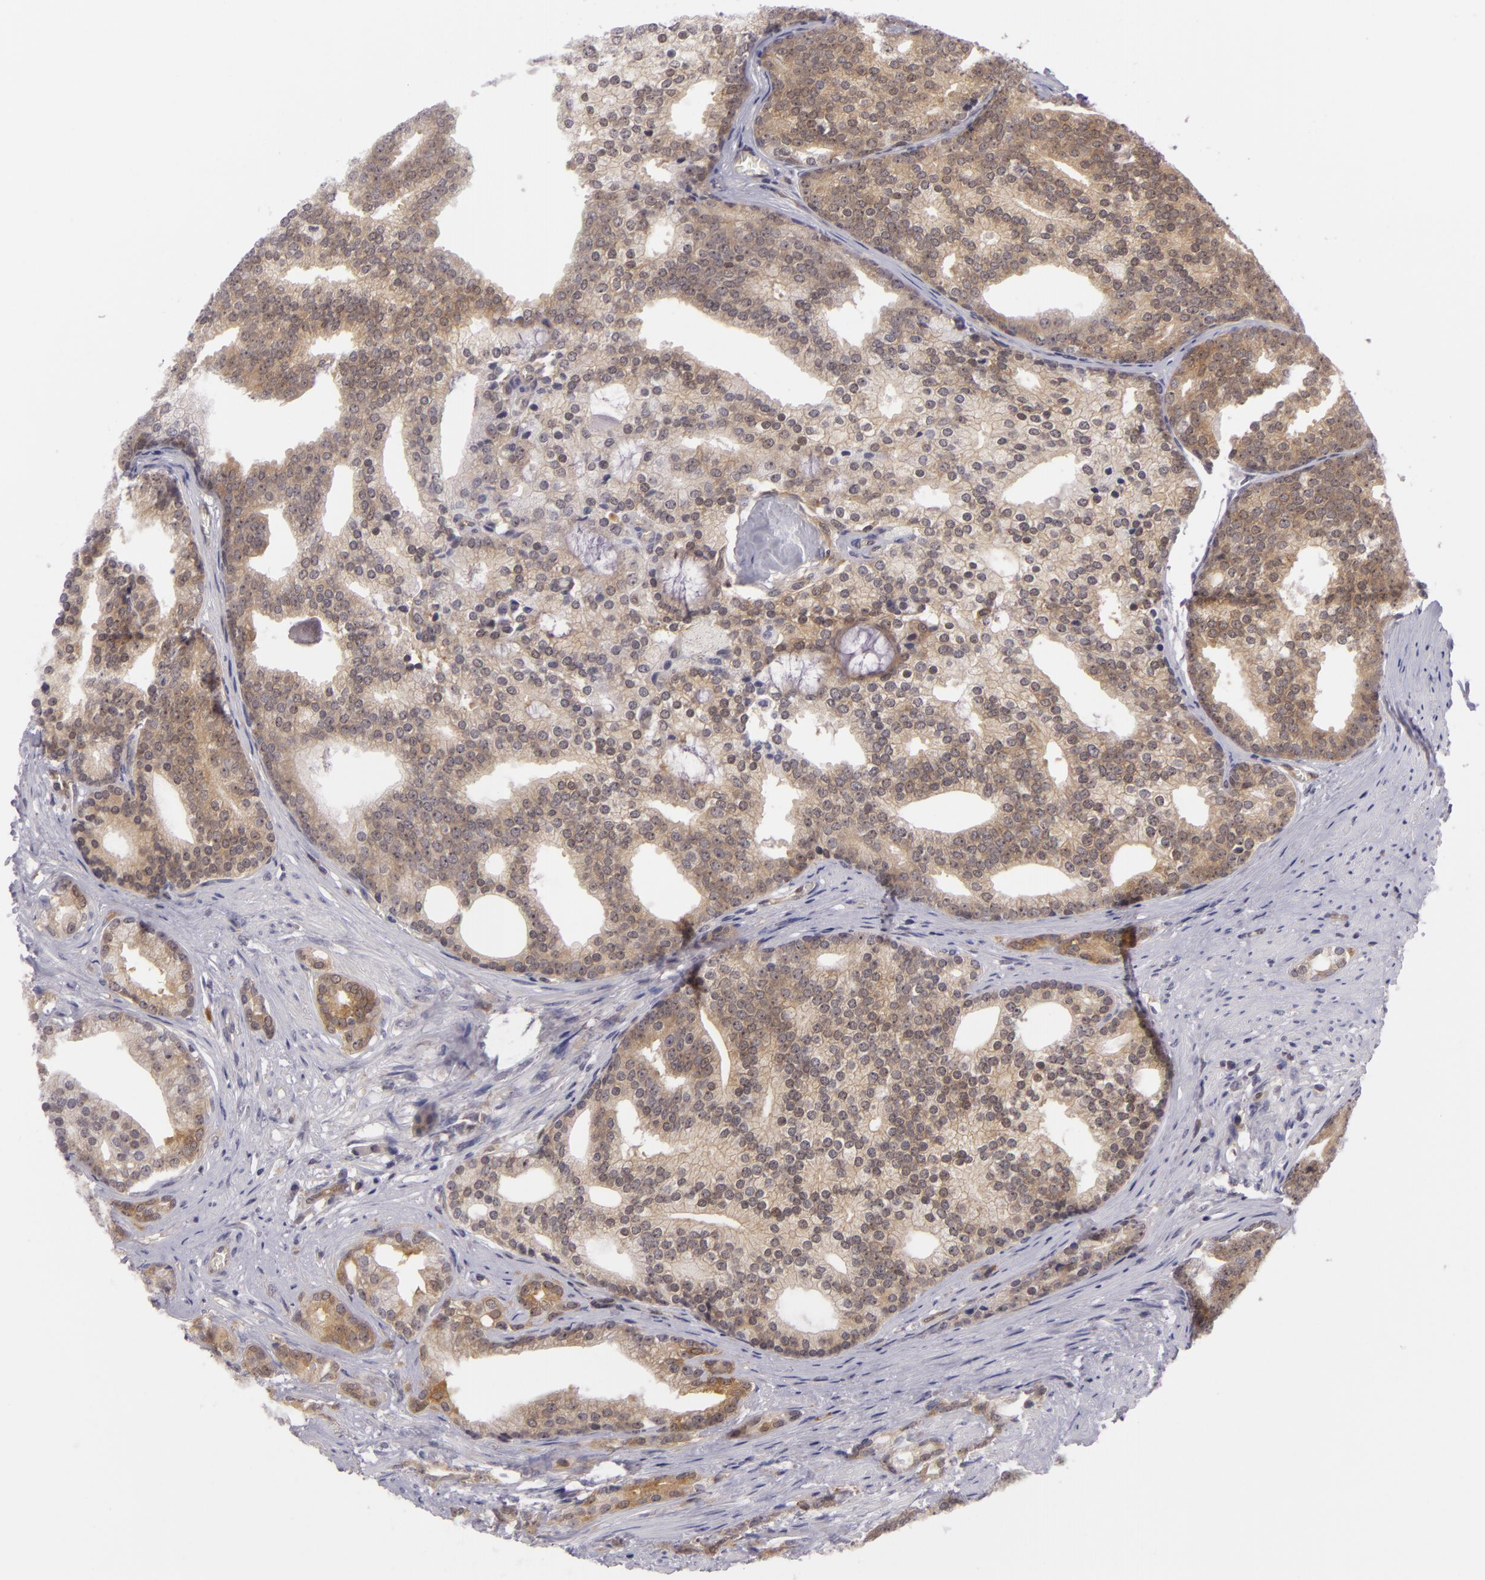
{"staining": {"intensity": "moderate", "quantity": ">75%", "location": "cytoplasmic/membranous"}, "tissue": "prostate cancer", "cell_type": "Tumor cells", "image_type": "cancer", "snomed": [{"axis": "morphology", "description": "Adenocarcinoma, Low grade"}, {"axis": "topography", "description": "Prostate"}], "caption": "Prostate low-grade adenocarcinoma stained with a protein marker demonstrates moderate staining in tumor cells.", "gene": "BCL10", "patient": {"sex": "male", "age": 71}}